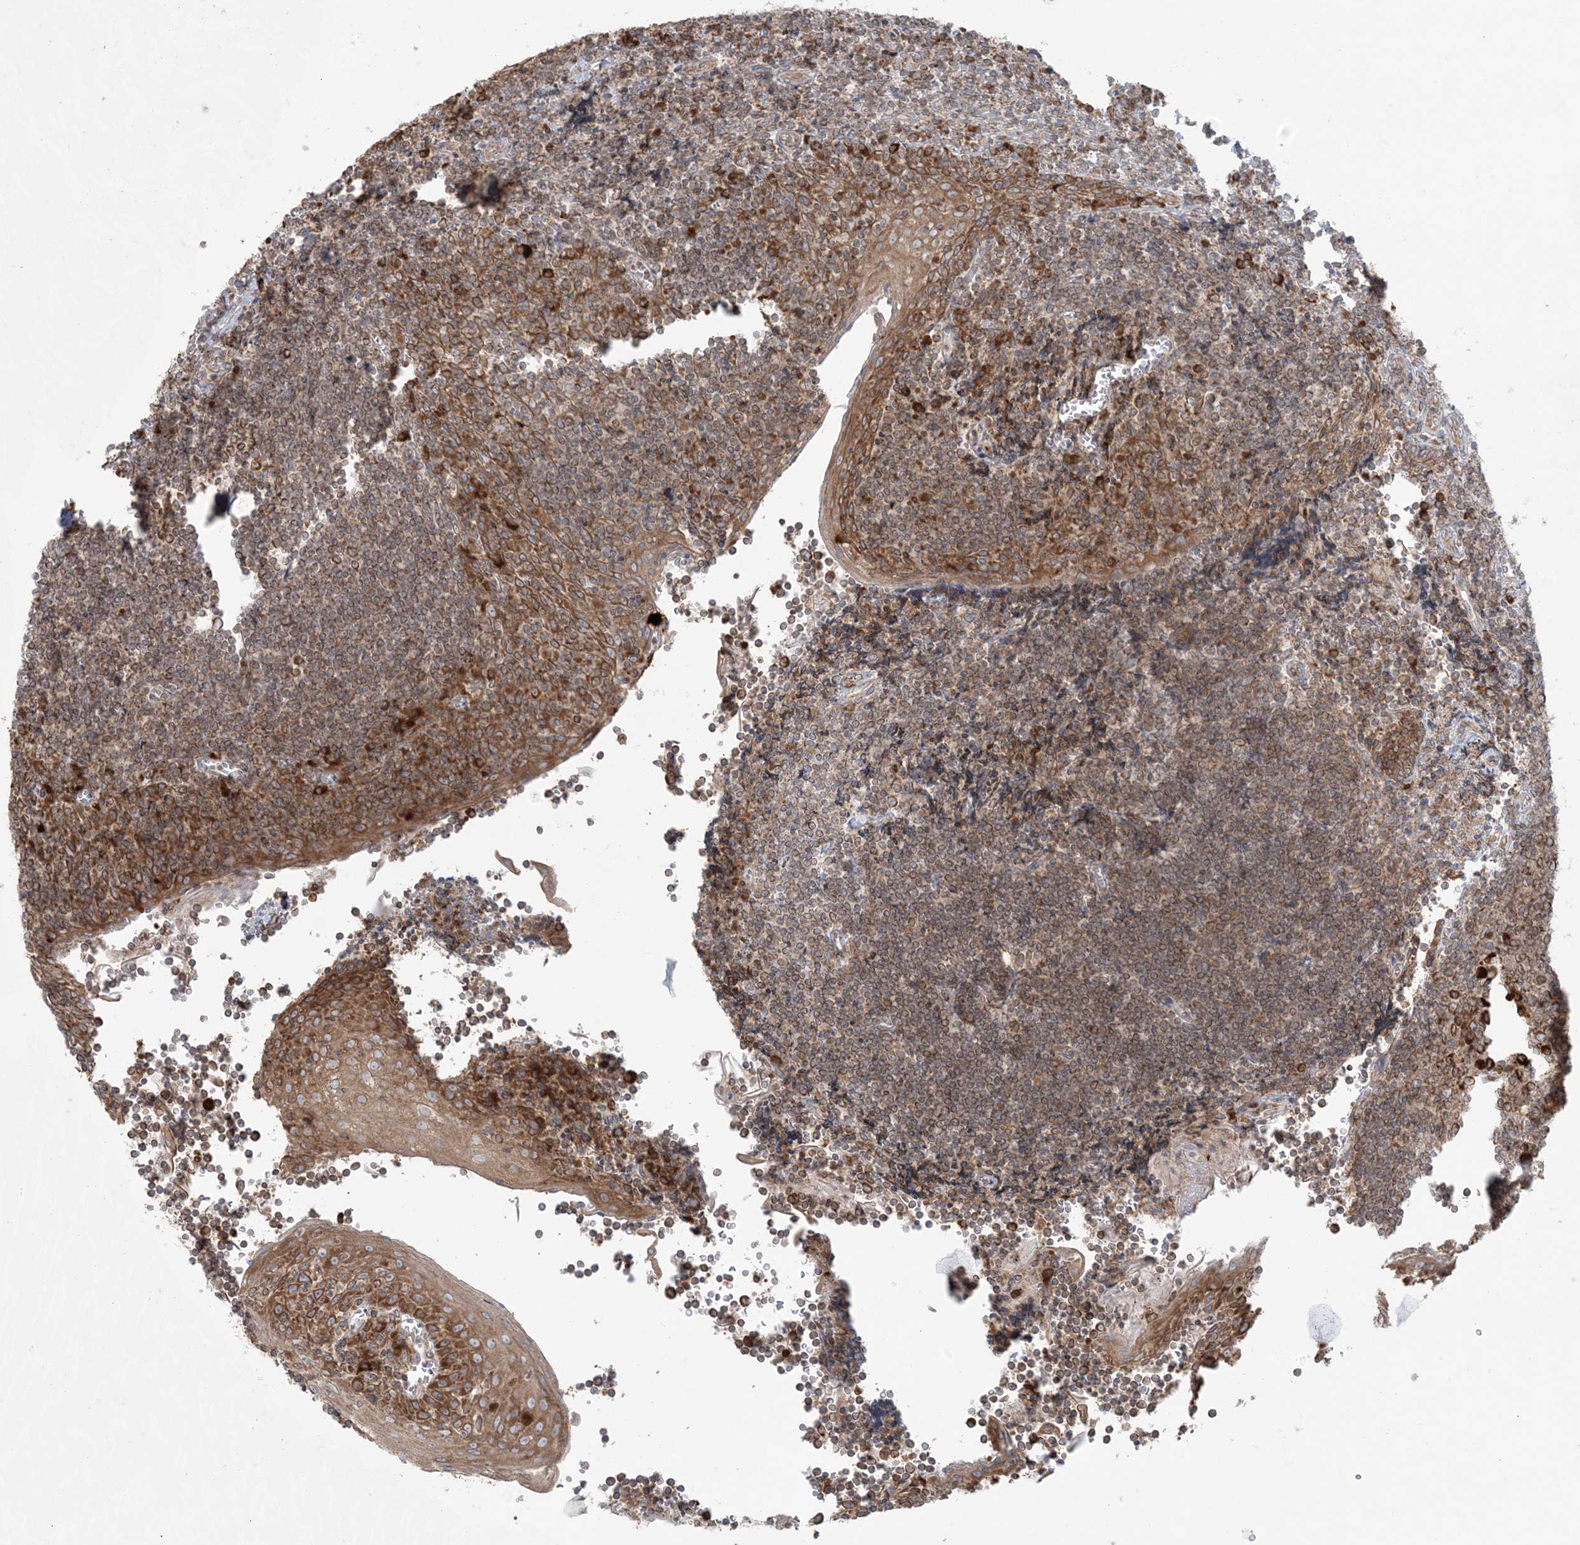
{"staining": {"intensity": "moderate", "quantity": ">75%", "location": "cytoplasmic/membranous"}, "tissue": "tonsil", "cell_type": "Germinal center cells", "image_type": "normal", "snomed": [{"axis": "morphology", "description": "Normal tissue, NOS"}, {"axis": "topography", "description": "Tonsil"}], "caption": "Brown immunohistochemical staining in unremarkable tonsil reveals moderate cytoplasmic/membranous positivity in approximately >75% of germinal center cells.", "gene": "UBXN4", "patient": {"sex": "male", "age": 27}}